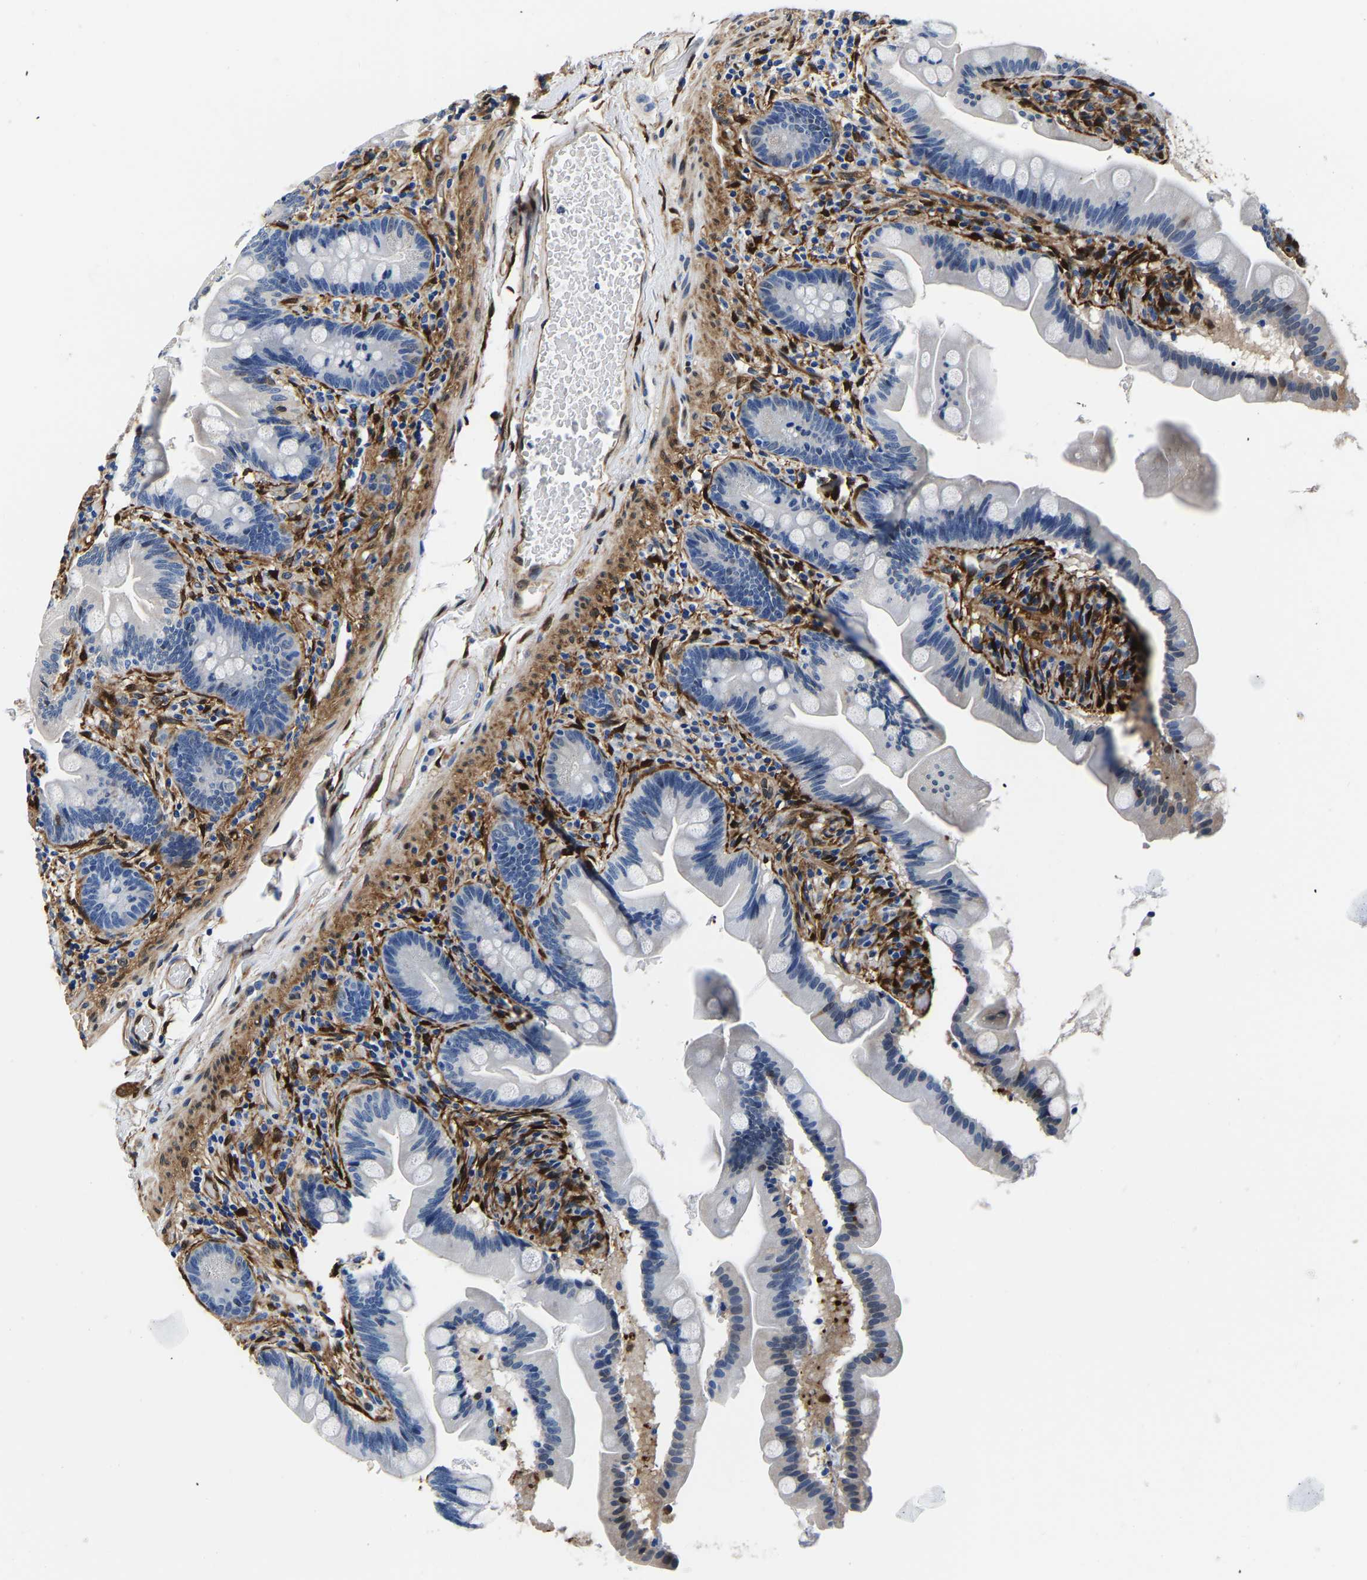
{"staining": {"intensity": "negative", "quantity": "none", "location": "none"}, "tissue": "small intestine", "cell_type": "Glandular cells", "image_type": "normal", "snomed": [{"axis": "morphology", "description": "Normal tissue, NOS"}, {"axis": "topography", "description": "Small intestine"}], "caption": "Immunohistochemistry micrograph of normal small intestine: small intestine stained with DAB (3,3'-diaminobenzidine) reveals no significant protein staining in glandular cells.", "gene": "S100A13", "patient": {"sex": "female", "age": 56}}